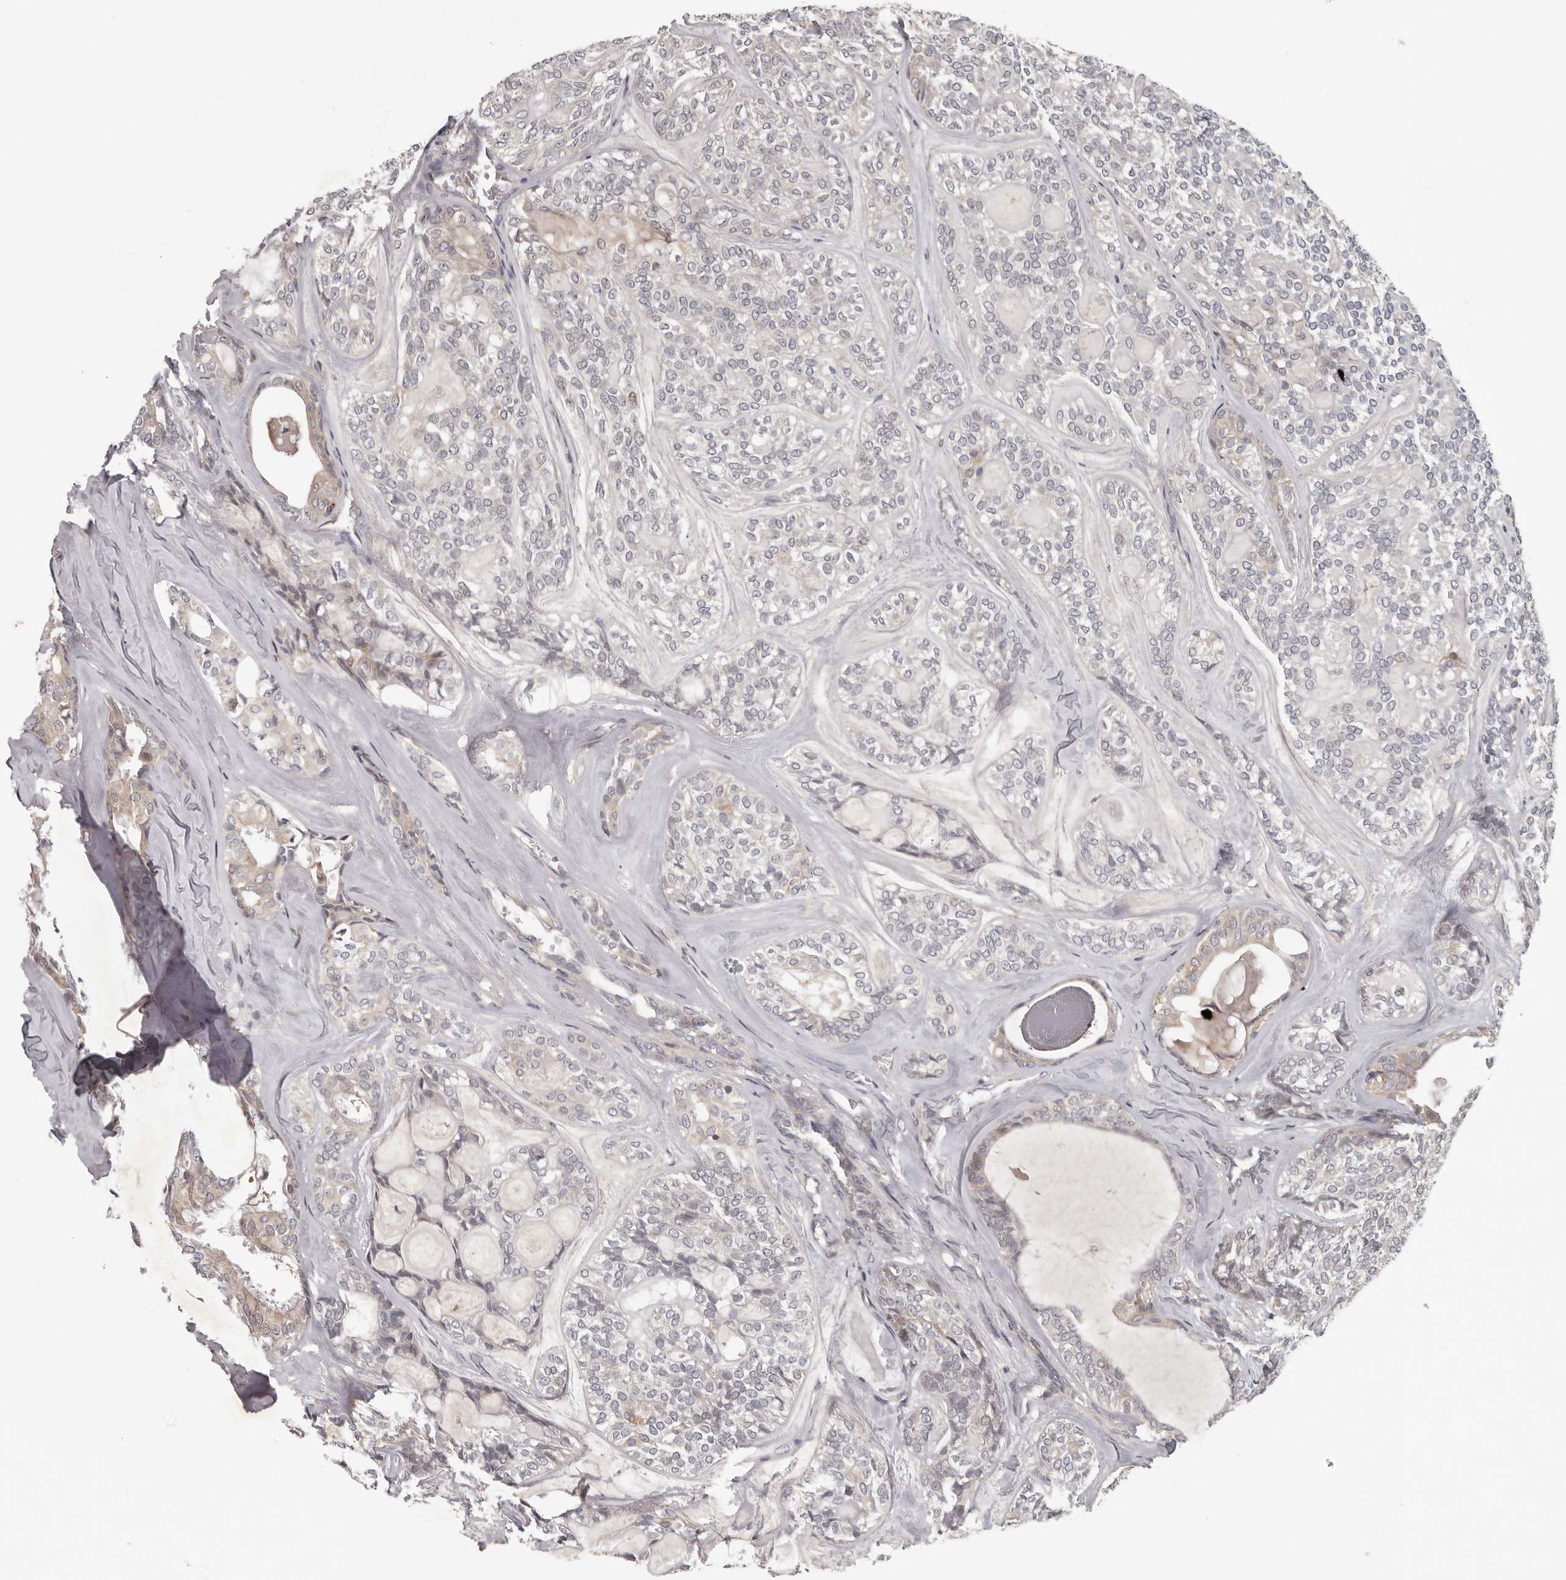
{"staining": {"intensity": "negative", "quantity": "none", "location": "none"}, "tissue": "head and neck cancer", "cell_type": "Tumor cells", "image_type": "cancer", "snomed": [{"axis": "morphology", "description": "Adenocarcinoma, NOS"}, {"axis": "topography", "description": "Head-Neck"}], "caption": "Protein analysis of head and neck adenocarcinoma displays no significant staining in tumor cells. (Brightfield microscopy of DAB IHC at high magnification).", "gene": "ANKRD44", "patient": {"sex": "male", "age": 66}}